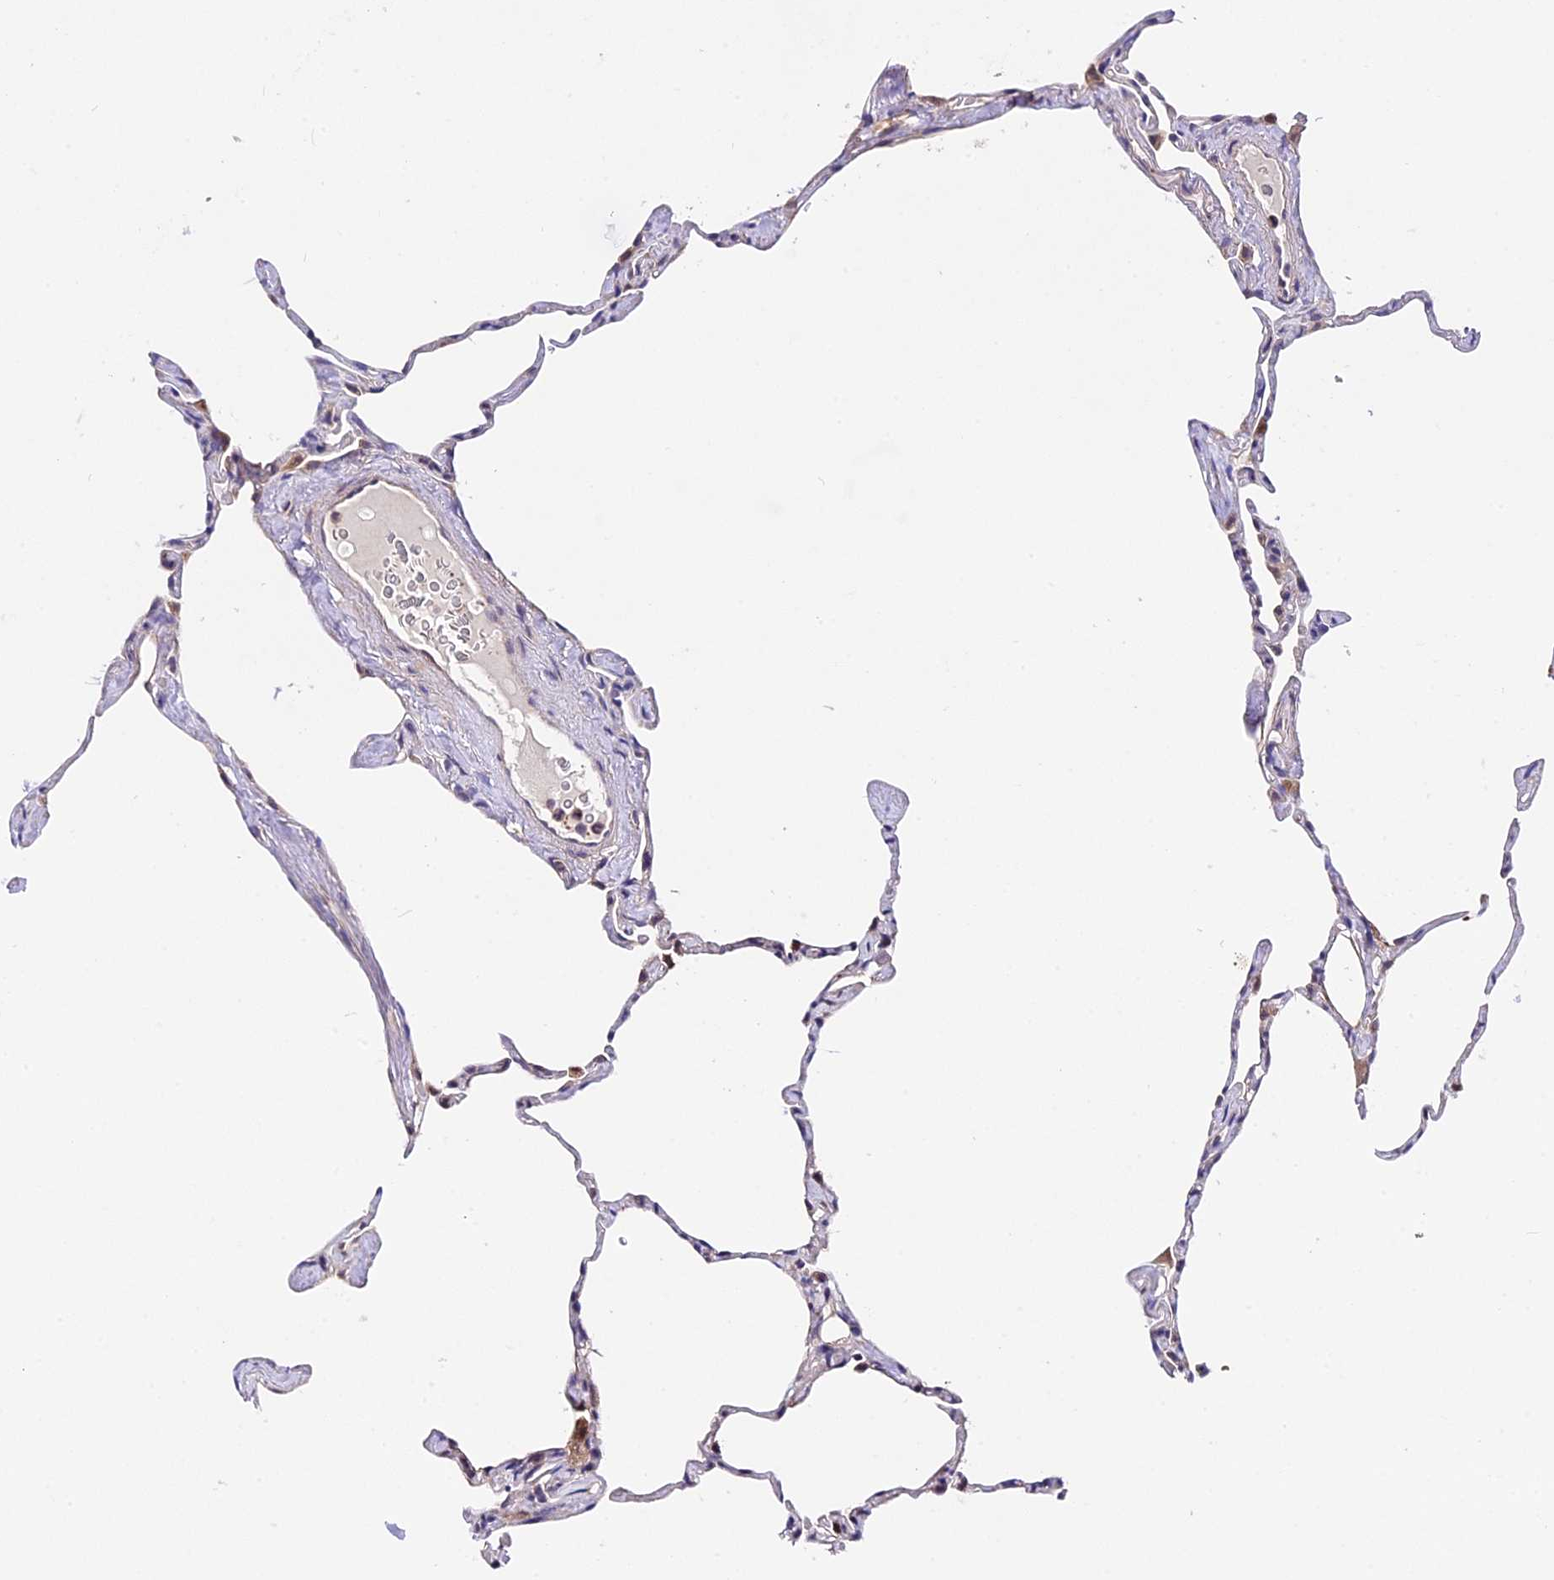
{"staining": {"intensity": "negative", "quantity": "none", "location": "none"}, "tissue": "lung", "cell_type": "Alveolar cells", "image_type": "normal", "snomed": [{"axis": "morphology", "description": "Normal tissue, NOS"}, {"axis": "topography", "description": "Lung"}], "caption": "Micrograph shows no protein positivity in alveolar cells of benign lung.", "gene": "TRMT1", "patient": {"sex": "male", "age": 65}}